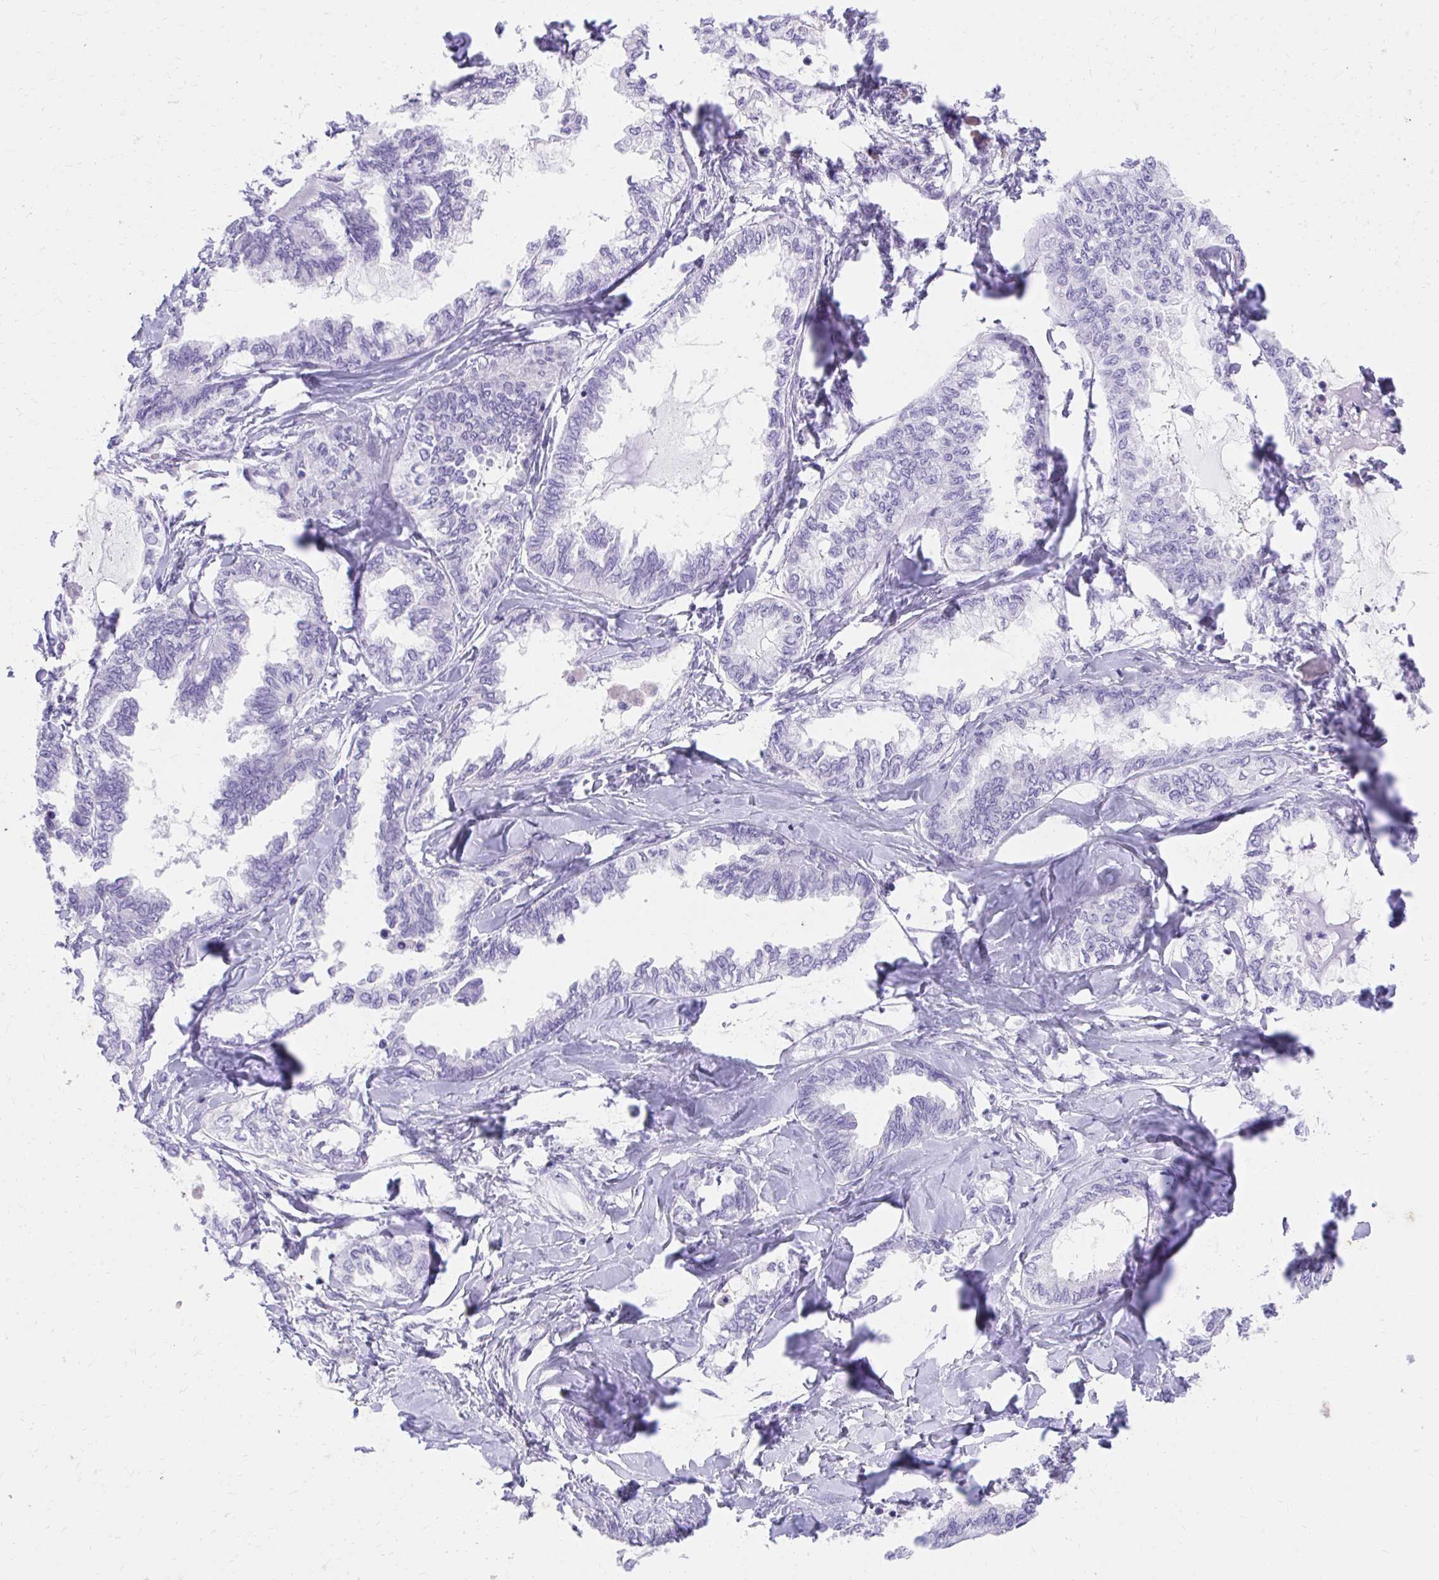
{"staining": {"intensity": "negative", "quantity": "none", "location": "none"}, "tissue": "ovarian cancer", "cell_type": "Tumor cells", "image_type": "cancer", "snomed": [{"axis": "morphology", "description": "Carcinoma, endometroid"}, {"axis": "topography", "description": "Ovary"}], "caption": "Immunohistochemistry (IHC) micrograph of ovarian cancer stained for a protein (brown), which demonstrates no expression in tumor cells.", "gene": "KLK1", "patient": {"sex": "female", "age": 70}}